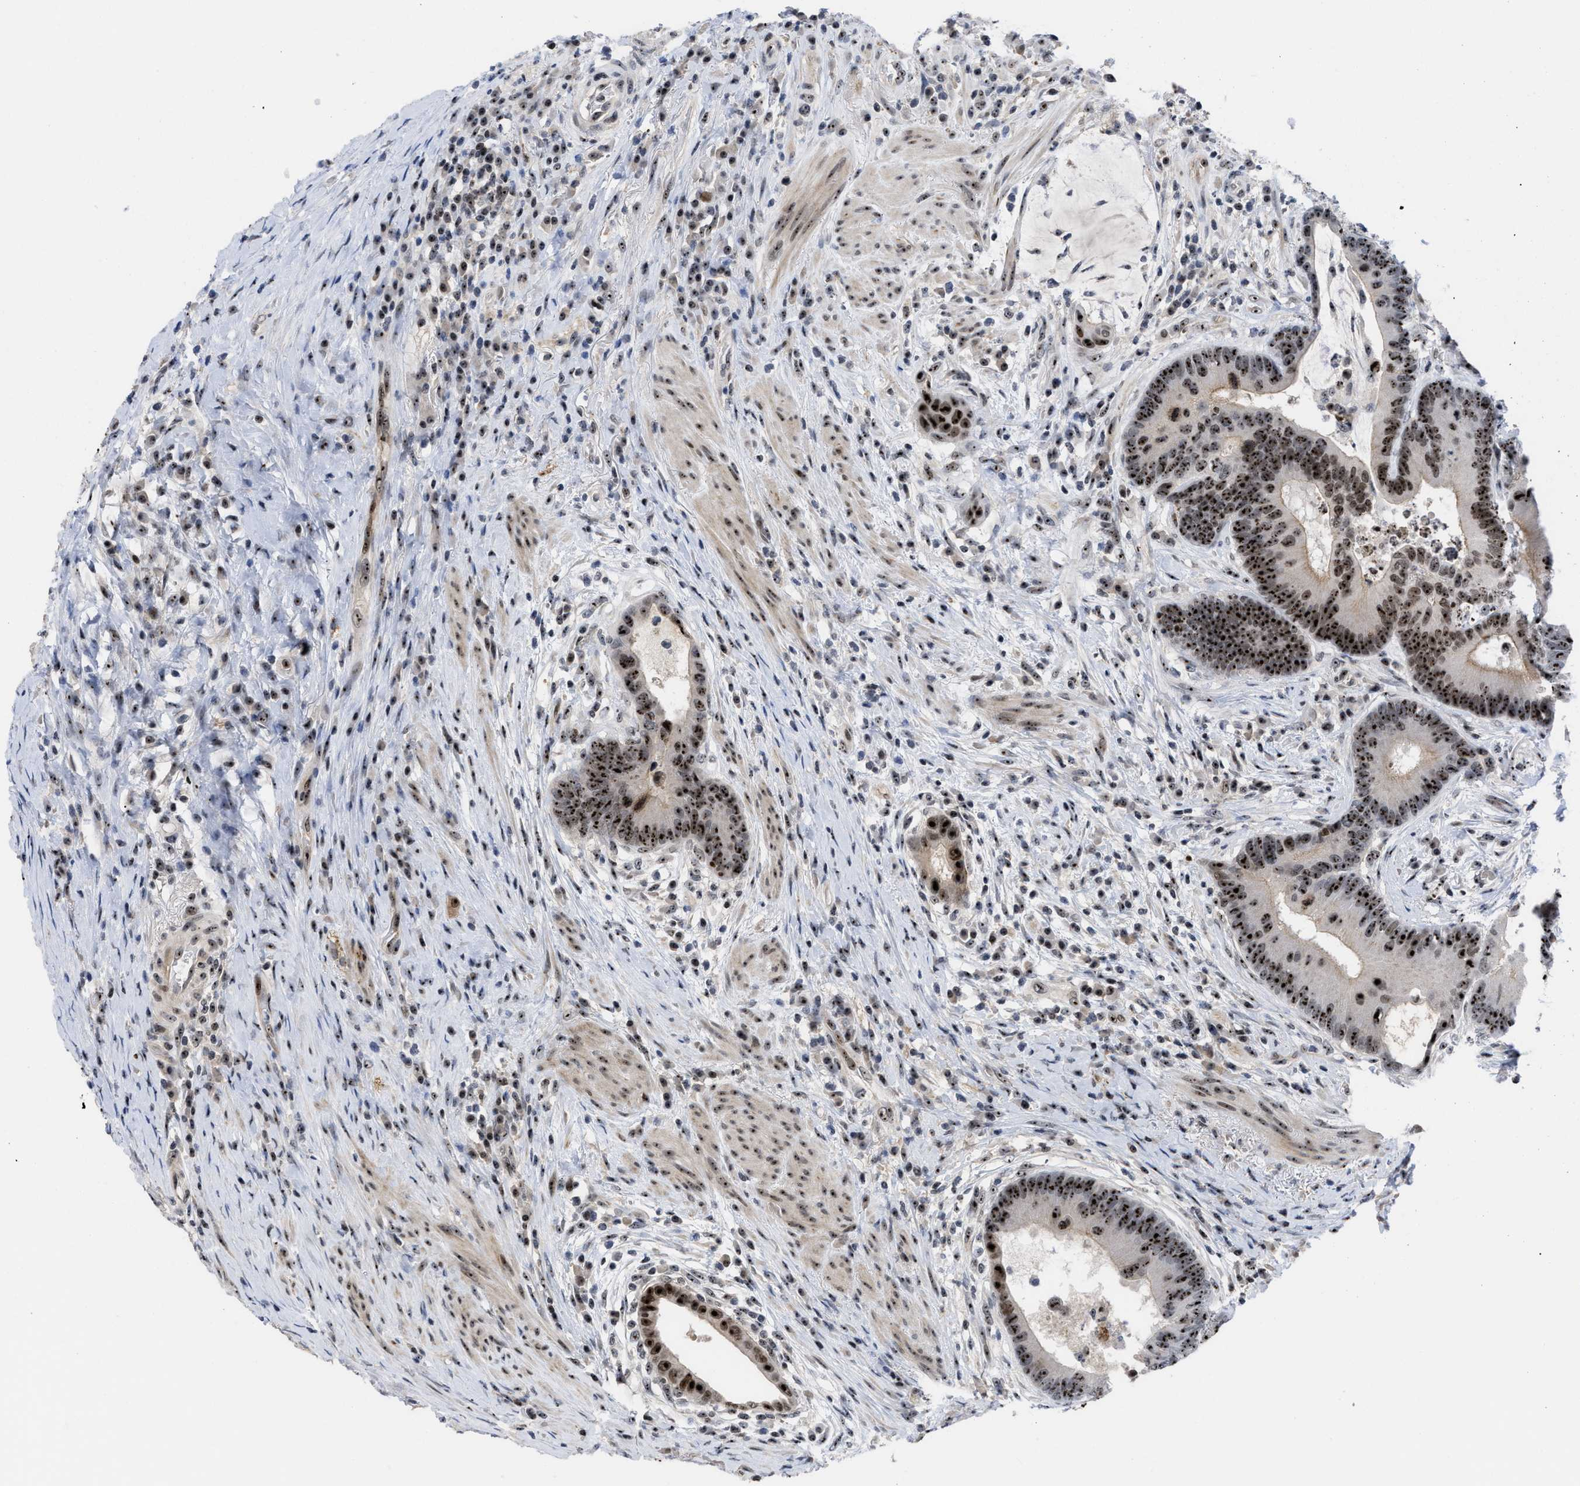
{"staining": {"intensity": "strong", "quantity": ">75%", "location": "nuclear"}, "tissue": "colorectal cancer", "cell_type": "Tumor cells", "image_type": "cancer", "snomed": [{"axis": "morphology", "description": "Adenocarcinoma, NOS"}, {"axis": "topography", "description": "Rectum"}], "caption": "Brown immunohistochemical staining in human colorectal cancer reveals strong nuclear staining in about >75% of tumor cells.", "gene": "NOP58", "patient": {"sex": "female", "age": 89}}